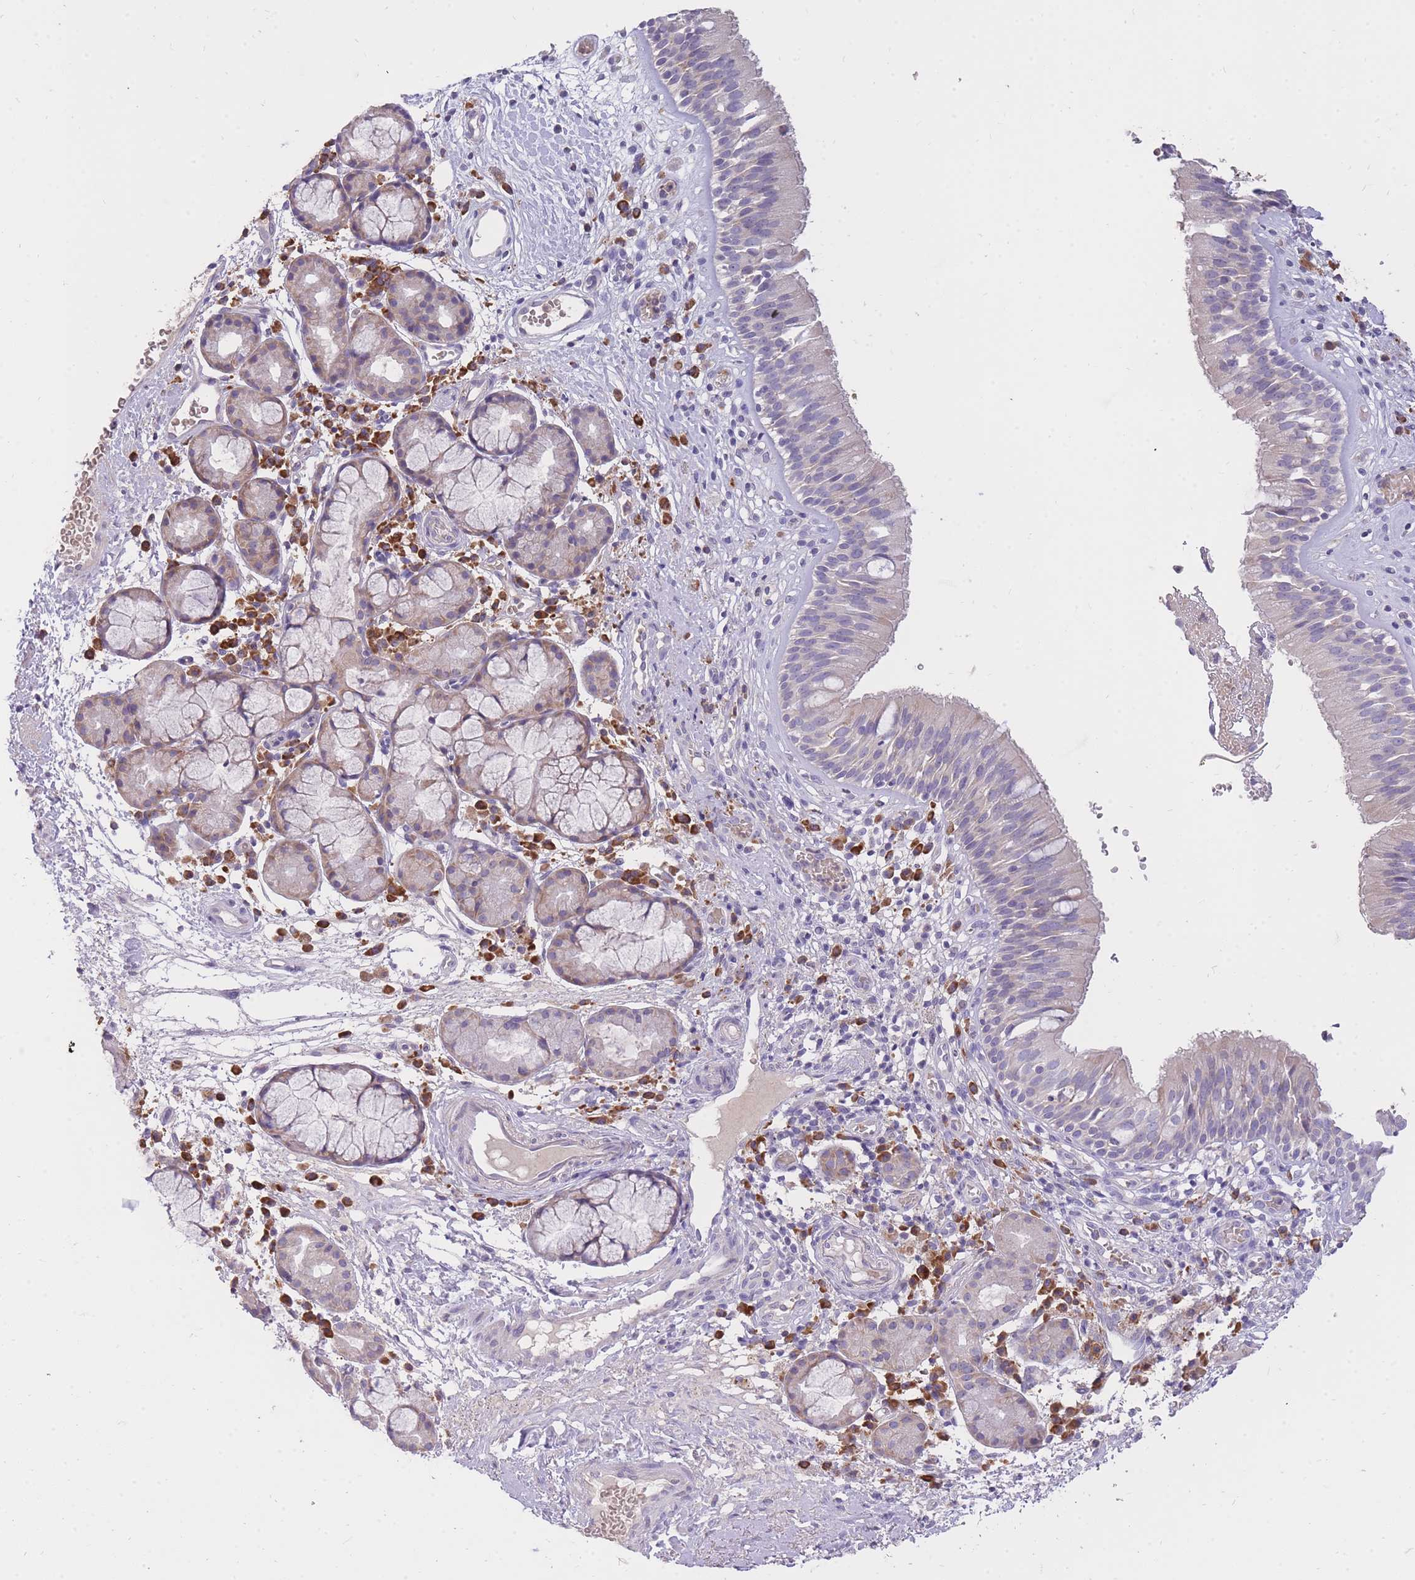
{"staining": {"intensity": "negative", "quantity": "none", "location": "none"}, "tissue": "nasopharynx", "cell_type": "Respiratory epithelial cells", "image_type": "normal", "snomed": [{"axis": "morphology", "description": "Normal tissue, NOS"}, {"axis": "topography", "description": "Nasopharynx"}], "caption": "Immunohistochemistry (IHC) micrograph of unremarkable nasopharynx: nasopharynx stained with DAB (3,3'-diaminobenzidine) reveals no significant protein staining in respiratory epithelial cells.", "gene": "FRG2B", "patient": {"sex": "male", "age": 65}}